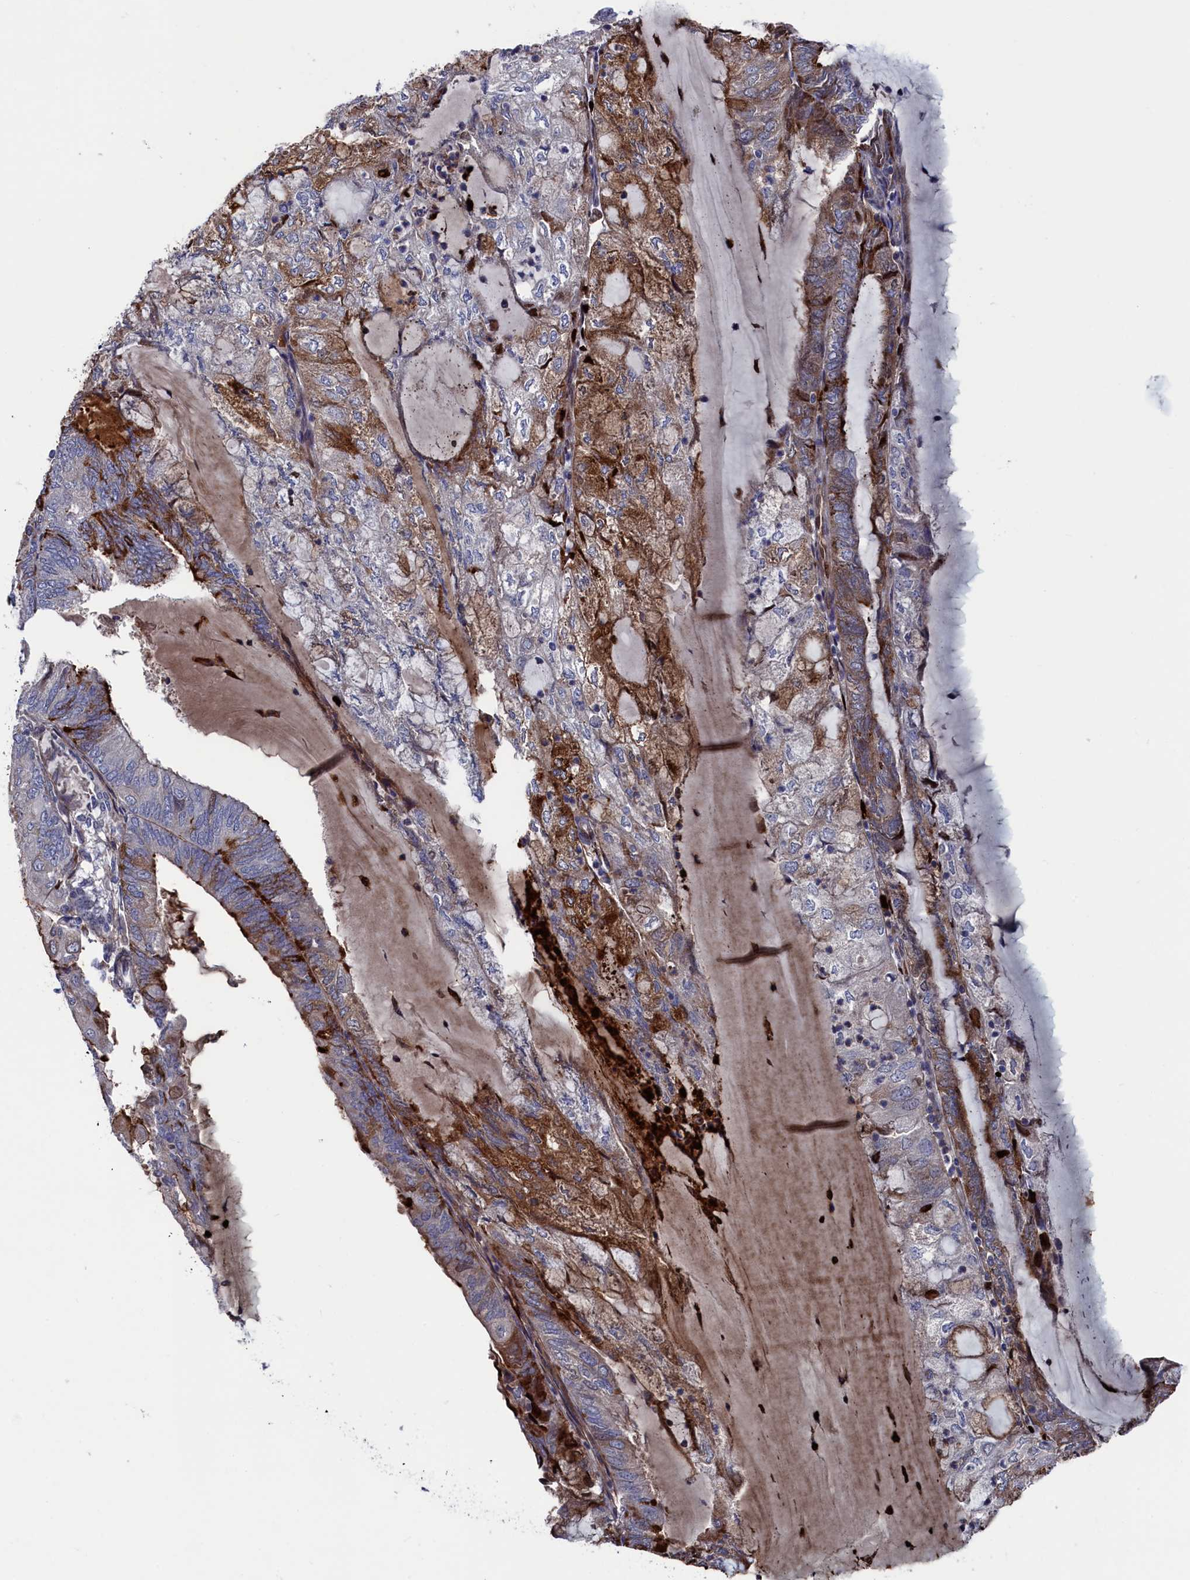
{"staining": {"intensity": "strong", "quantity": "<25%", "location": "cytoplasmic/membranous,nuclear"}, "tissue": "endometrial cancer", "cell_type": "Tumor cells", "image_type": "cancer", "snomed": [{"axis": "morphology", "description": "Adenocarcinoma, NOS"}, {"axis": "topography", "description": "Endometrium"}], "caption": "Immunohistochemistry (IHC) micrograph of human endometrial cancer stained for a protein (brown), which demonstrates medium levels of strong cytoplasmic/membranous and nuclear positivity in approximately <25% of tumor cells.", "gene": "ZNF891", "patient": {"sex": "female", "age": 81}}